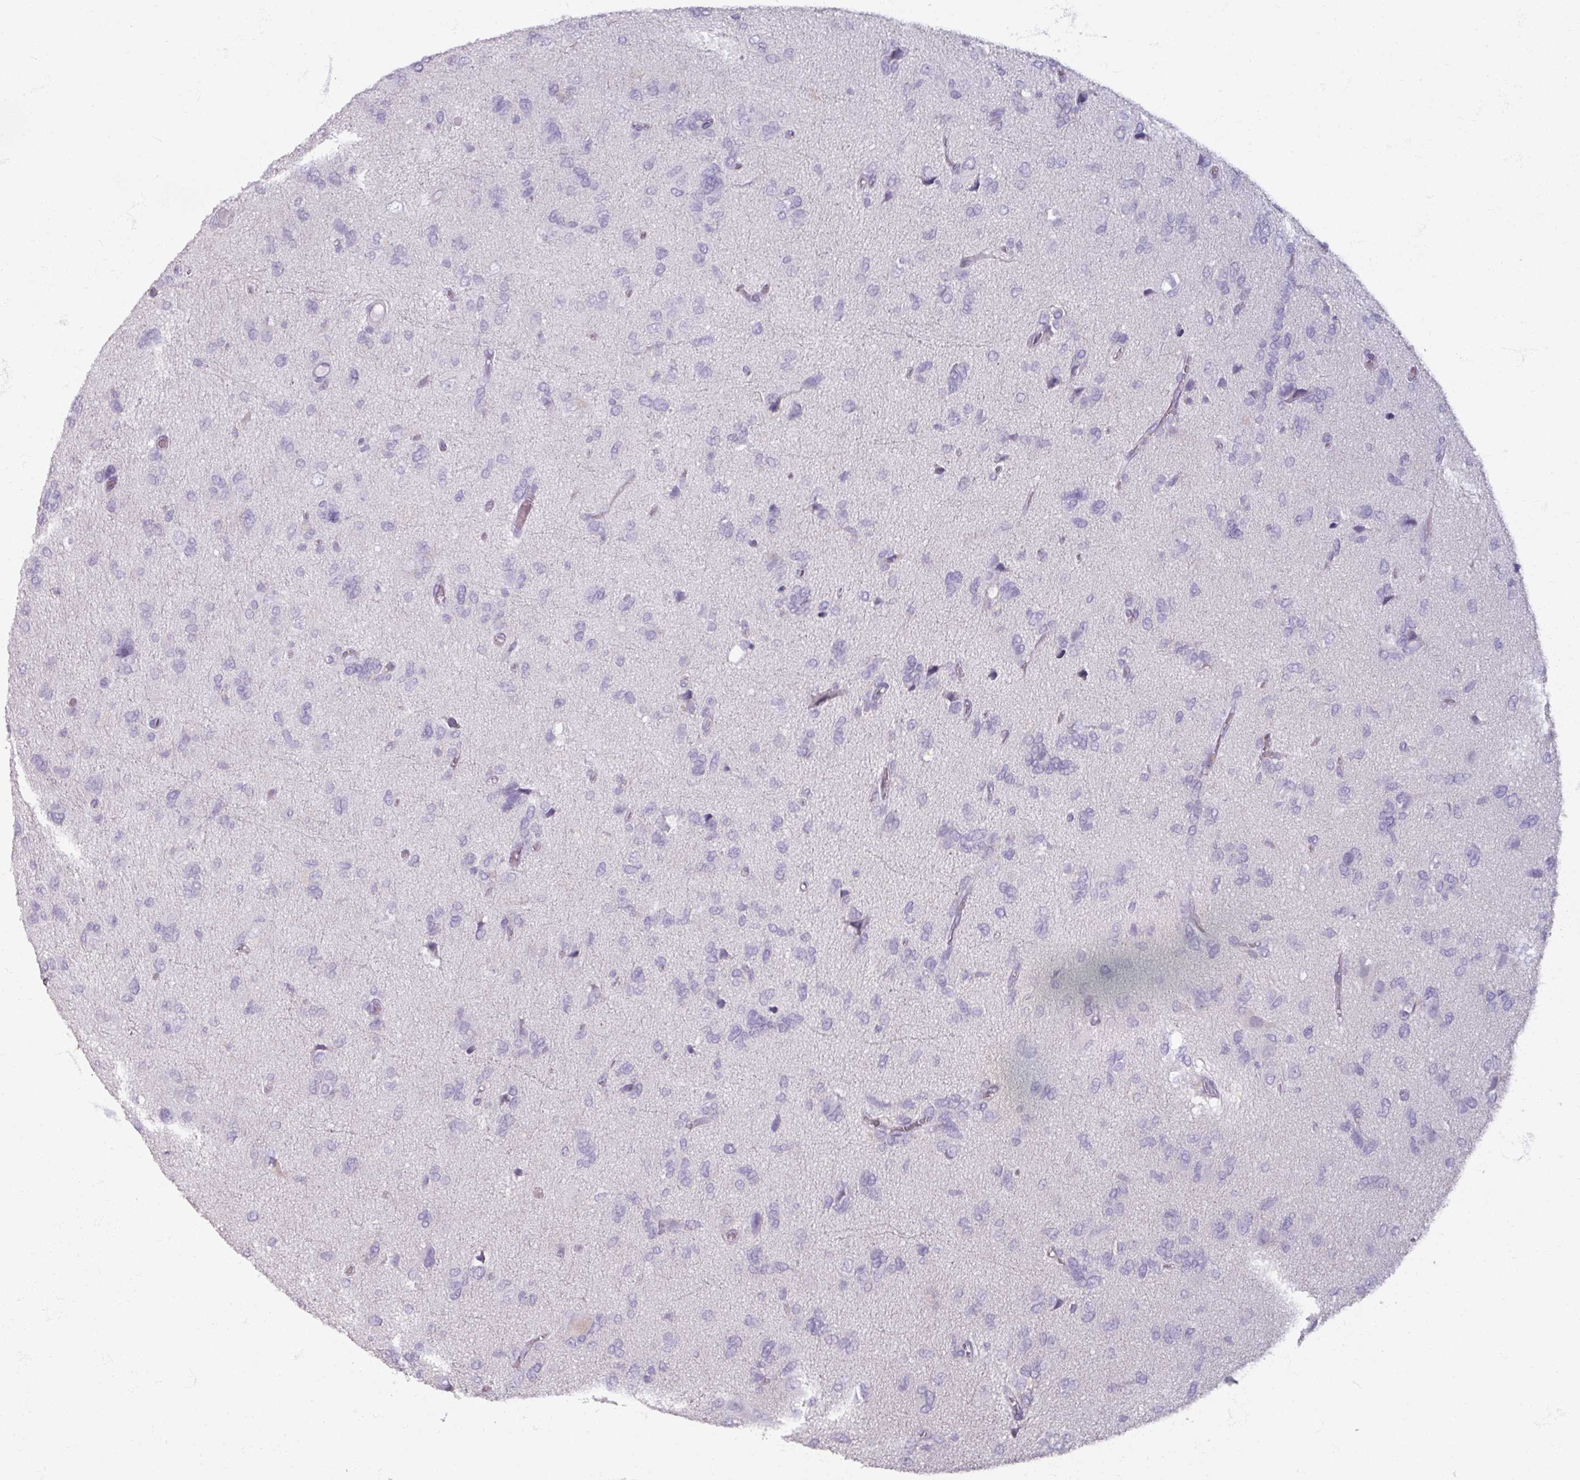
{"staining": {"intensity": "negative", "quantity": "none", "location": "none"}, "tissue": "glioma", "cell_type": "Tumor cells", "image_type": "cancer", "snomed": [{"axis": "morphology", "description": "Glioma, malignant, High grade"}, {"axis": "topography", "description": "Brain"}], "caption": "Human glioma stained for a protein using IHC exhibits no staining in tumor cells.", "gene": "PTPRC", "patient": {"sex": "female", "age": 59}}